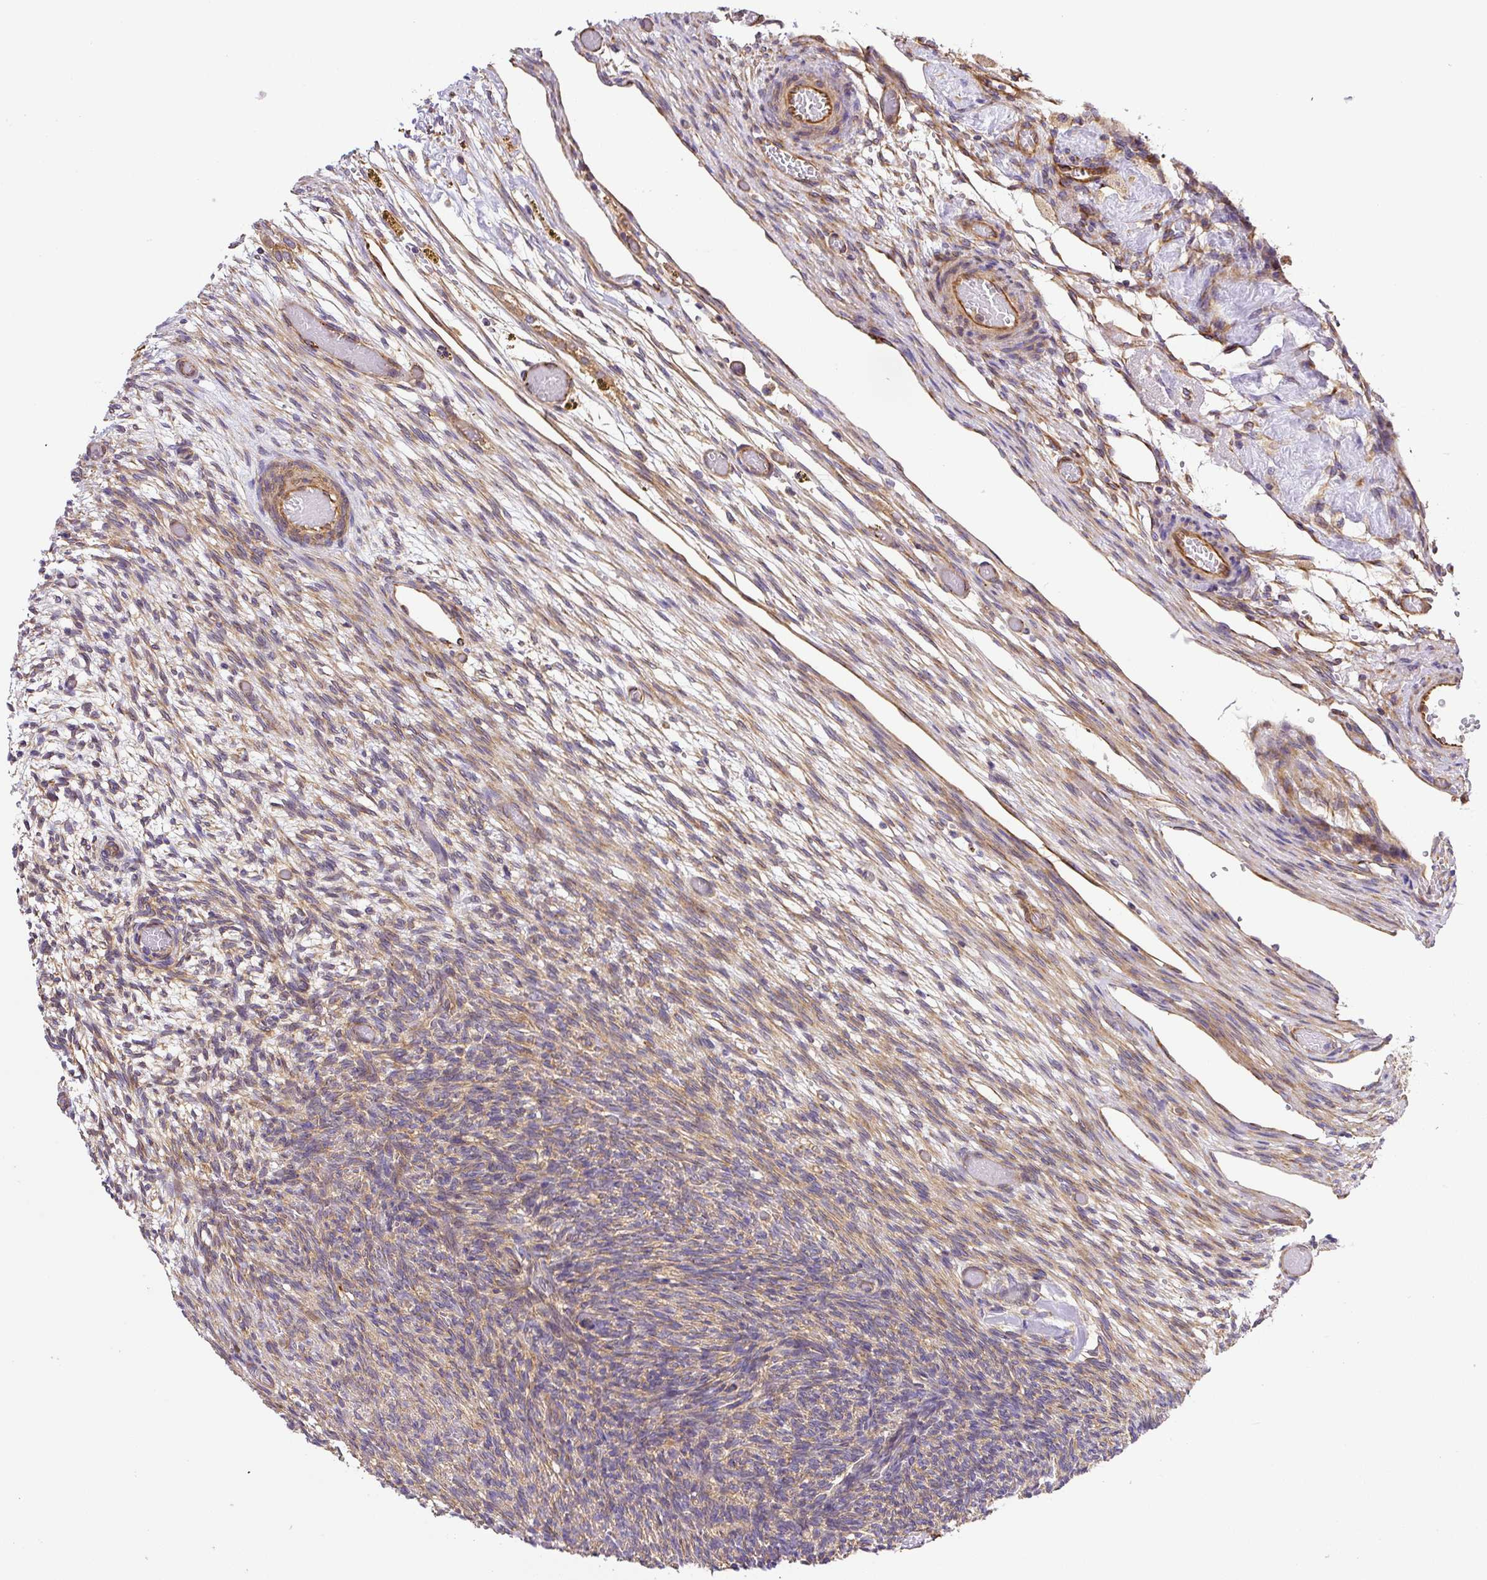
{"staining": {"intensity": "moderate", "quantity": ">75%", "location": "cytoplasmic/membranous"}, "tissue": "ovary", "cell_type": "Follicle cells", "image_type": "normal", "snomed": [{"axis": "morphology", "description": "Normal tissue, NOS"}, {"axis": "topography", "description": "Ovary"}], "caption": "Protein analysis of normal ovary displays moderate cytoplasmic/membranous expression in about >75% of follicle cells. Using DAB (3,3'-diaminobenzidine) (brown) and hematoxylin (blue) stains, captured at high magnification using brightfield microscopy.", "gene": "DCTN1", "patient": {"sex": "female", "age": 67}}